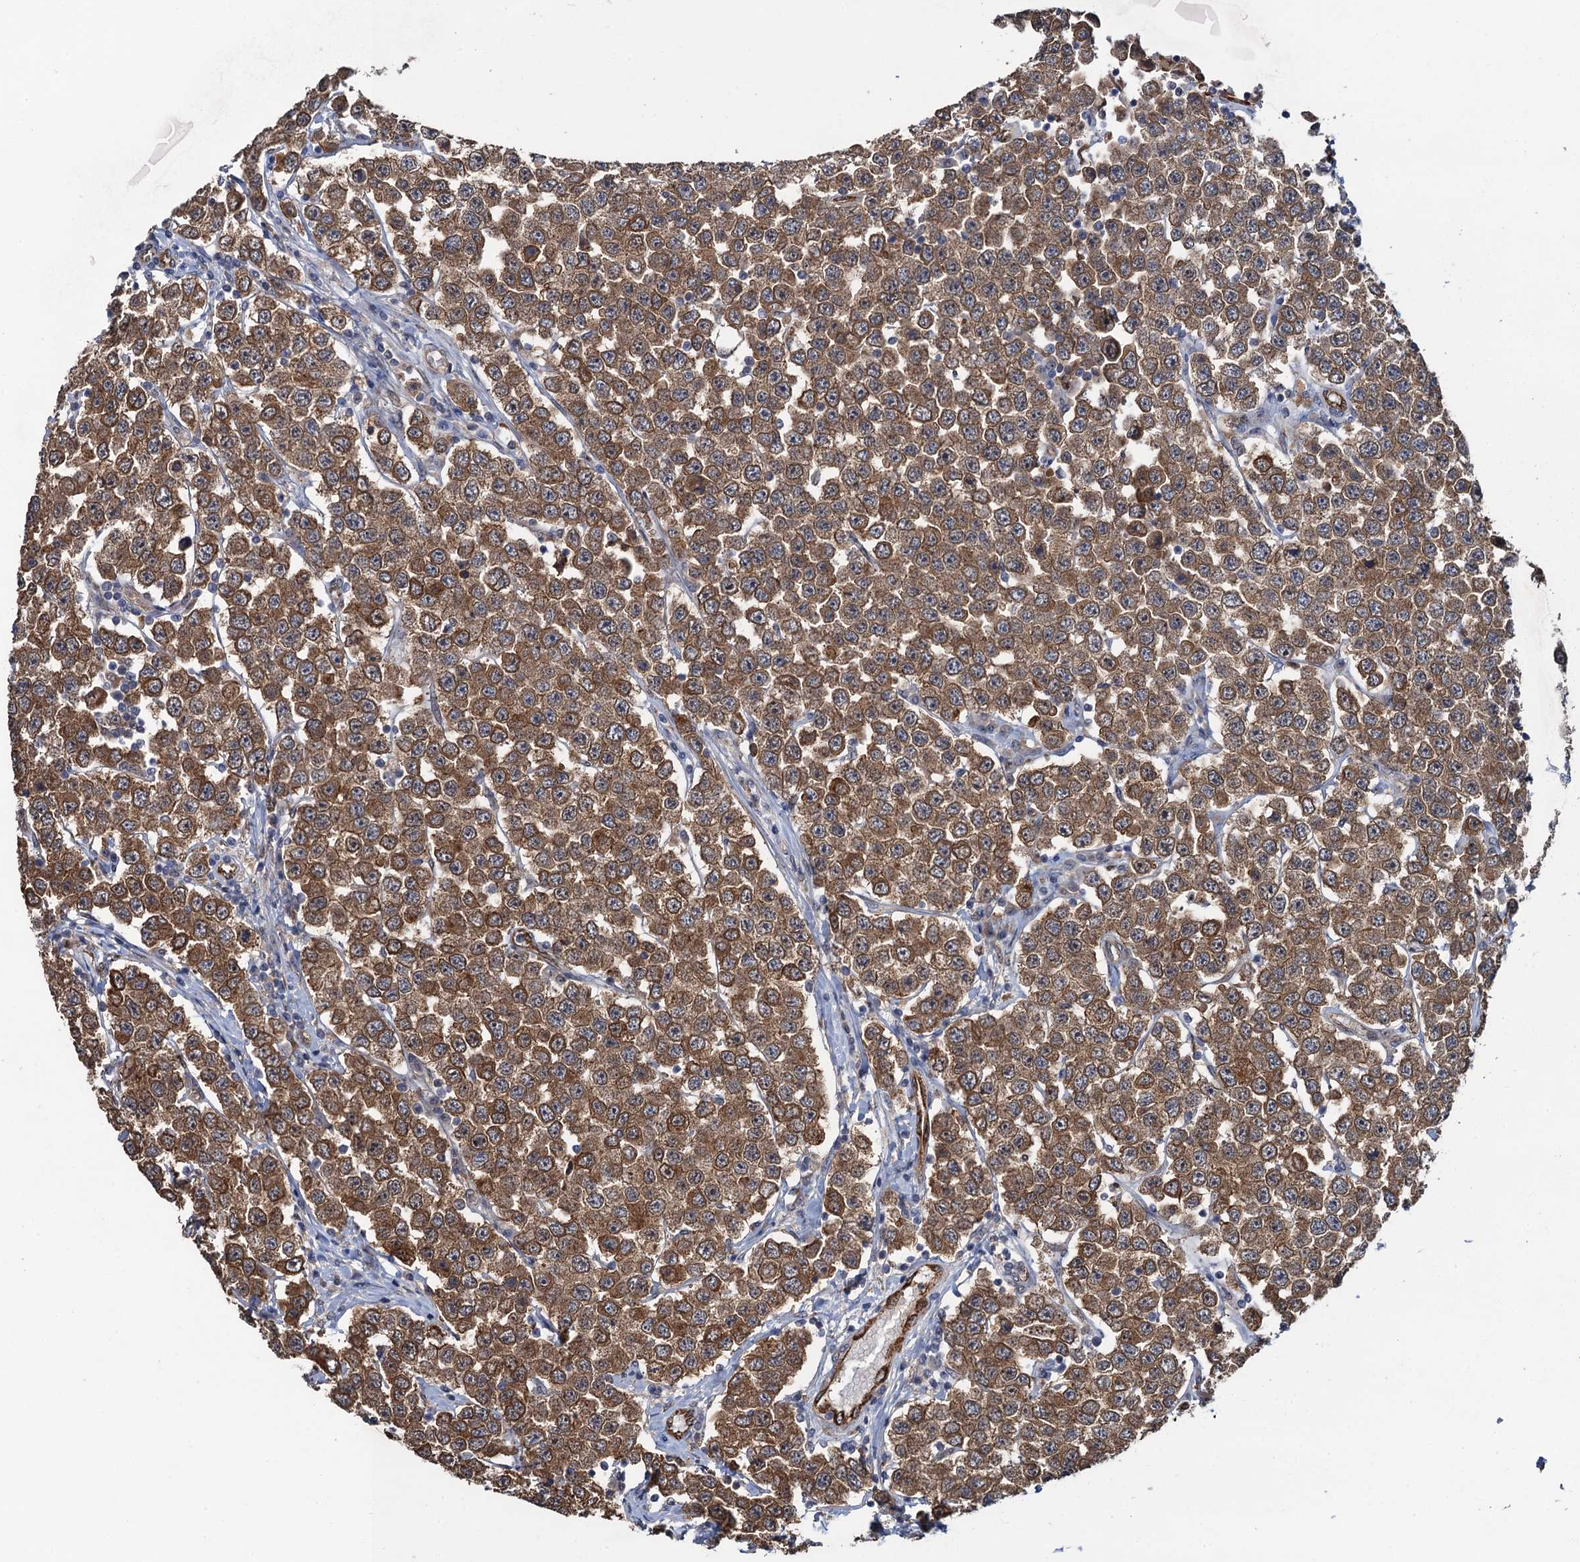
{"staining": {"intensity": "moderate", "quantity": ">75%", "location": "cytoplasmic/membranous"}, "tissue": "testis cancer", "cell_type": "Tumor cells", "image_type": "cancer", "snomed": [{"axis": "morphology", "description": "Seminoma, NOS"}, {"axis": "topography", "description": "Testis"}], "caption": "Approximately >75% of tumor cells in testis seminoma exhibit moderate cytoplasmic/membranous protein positivity as visualized by brown immunohistochemical staining.", "gene": "EVX2", "patient": {"sex": "male", "age": 28}}